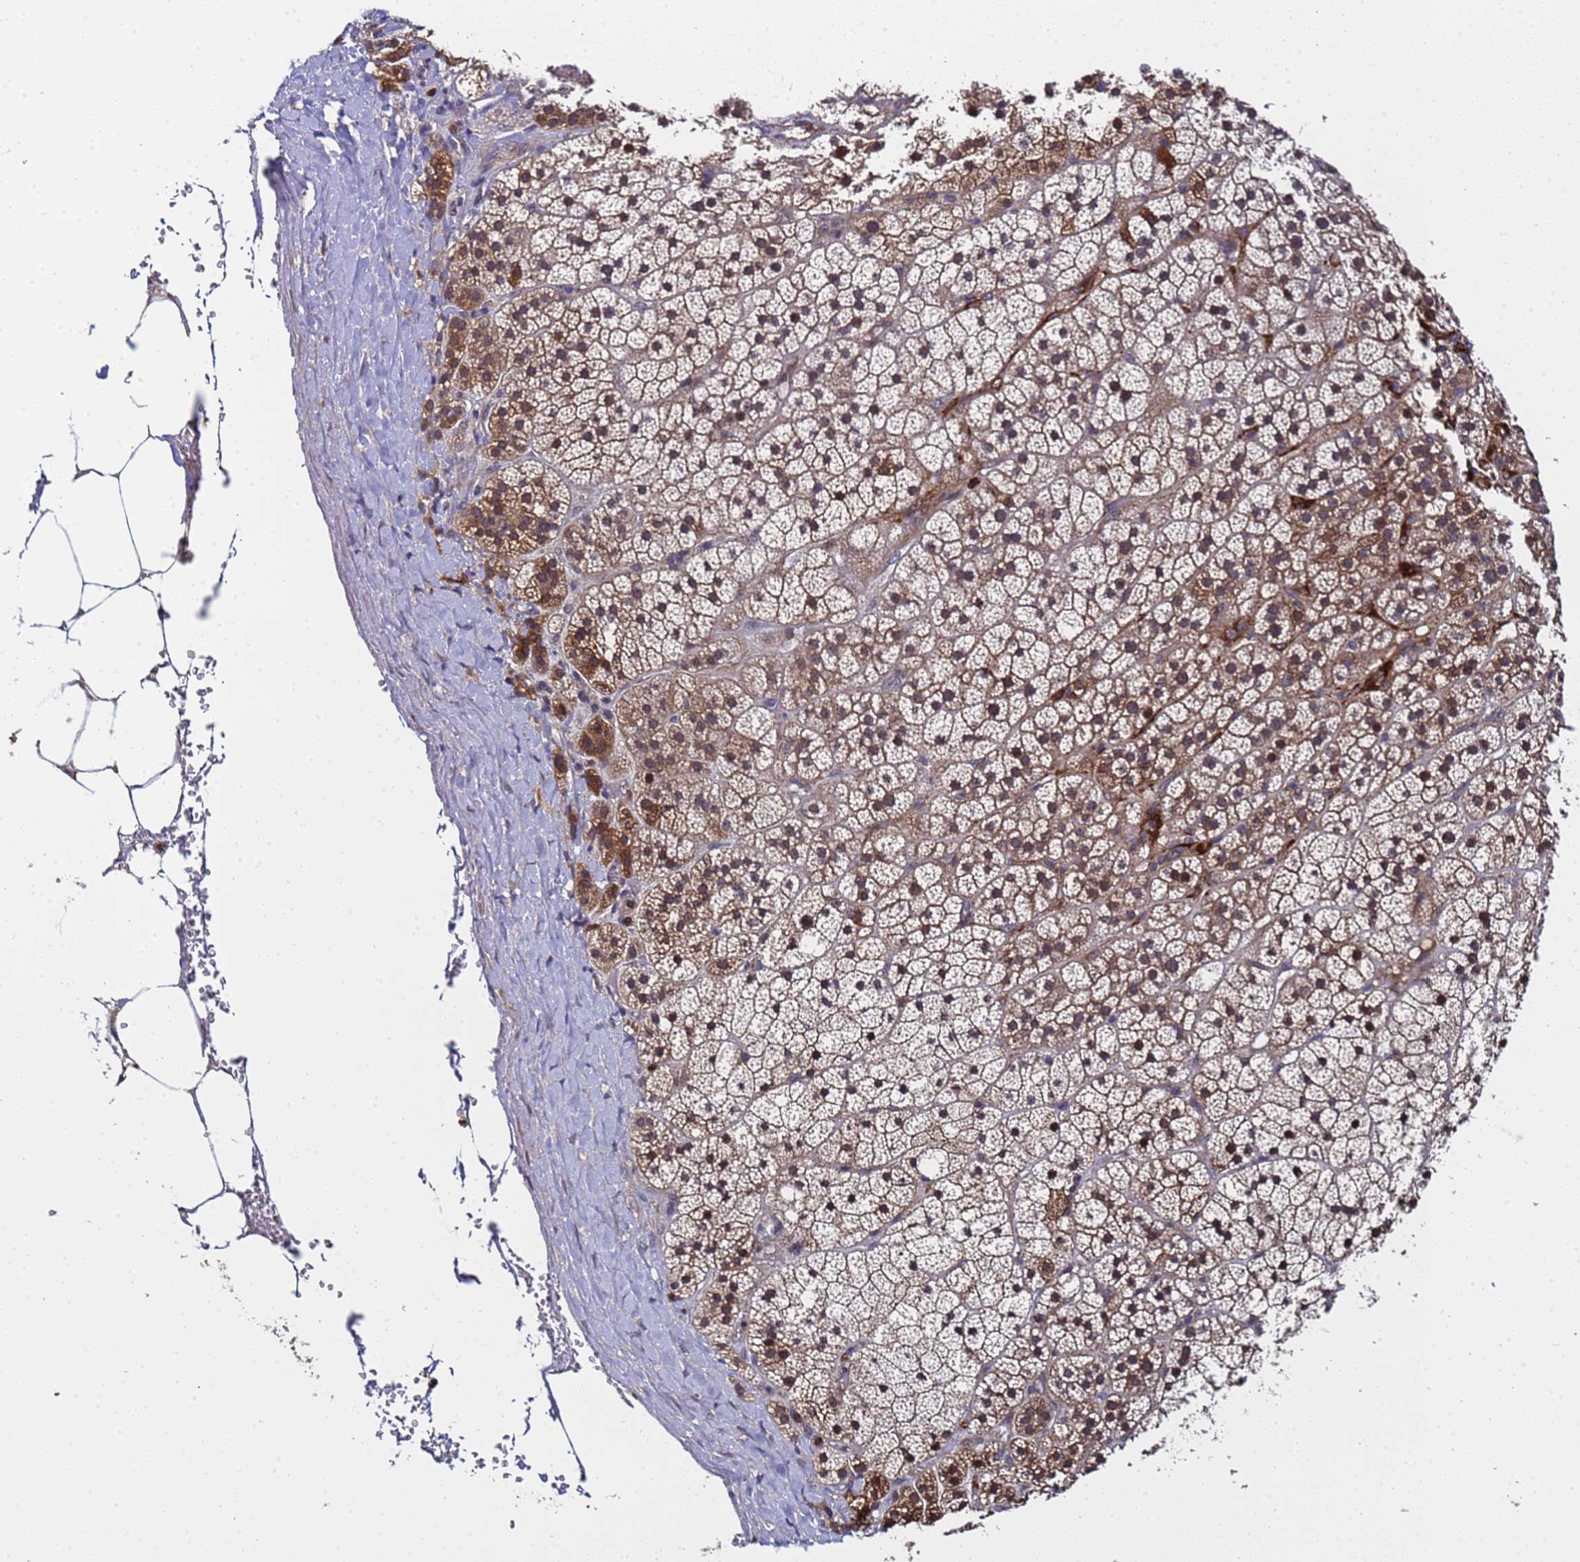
{"staining": {"intensity": "moderate", "quantity": "25%-75%", "location": "cytoplasmic/membranous"}, "tissue": "adrenal gland", "cell_type": "Glandular cells", "image_type": "normal", "snomed": [{"axis": "morphology", "description": "Normal tissue, NOS"}, {"axis": "topography", "description": "Adrenal gland"}], "caption": "Immunohistochemical staining of normal adrenal gland reveals moderate cytoplasmic/membranous protein staining in about 25%-75% of glandular cells.", "gene": "GSTCD", "patient": {"sex": "female", "age": 70}}